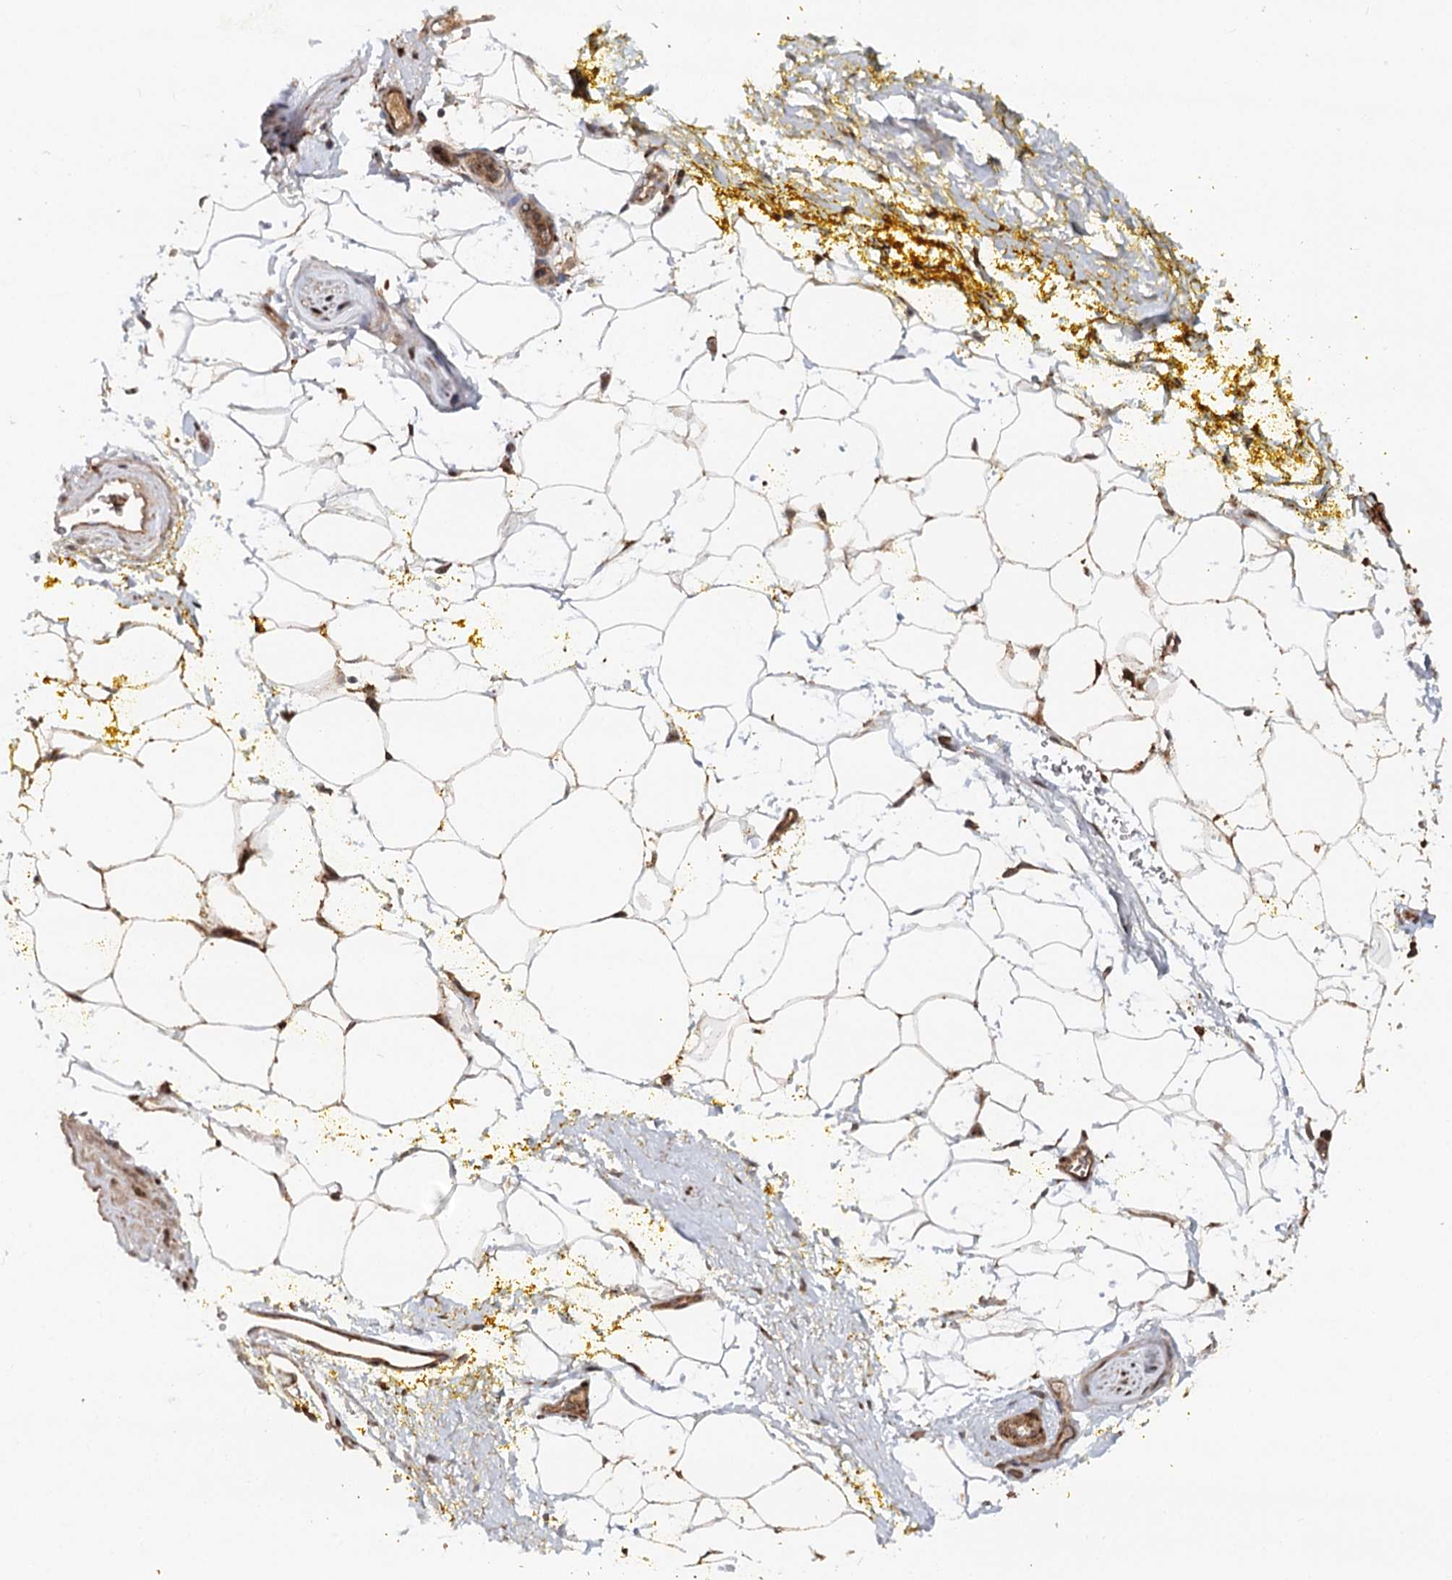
{"staining": {"intensity": "strong", "quantity": ">75%", "location": "cytoplasmic/membranous"}, "tissue": "adipose tissue", "cell_type": "Adipocytes", "image_type": "normal", "snomed": [{"axis": "morphology", "description": "Normal tissue, NOS"}, {"axis": "morphology", "description": "Adenocarcinoma, Low grade"}, {"axis": "topography", "description": "Prostate"}, {"axis": "topography", "description": "Peripheral nerve tissue"}], "caption": "A histopathology image of human adipose tissue stained for a protein displays strong cytoplasmic/membranous brown staining in adipocytes. (DAB (3,3'-diaminobenzidine) = brown stain, brightfield microscopy at high magnification).", "gene": "RNF111", "patient": {"sex": "male", "age": 63}}